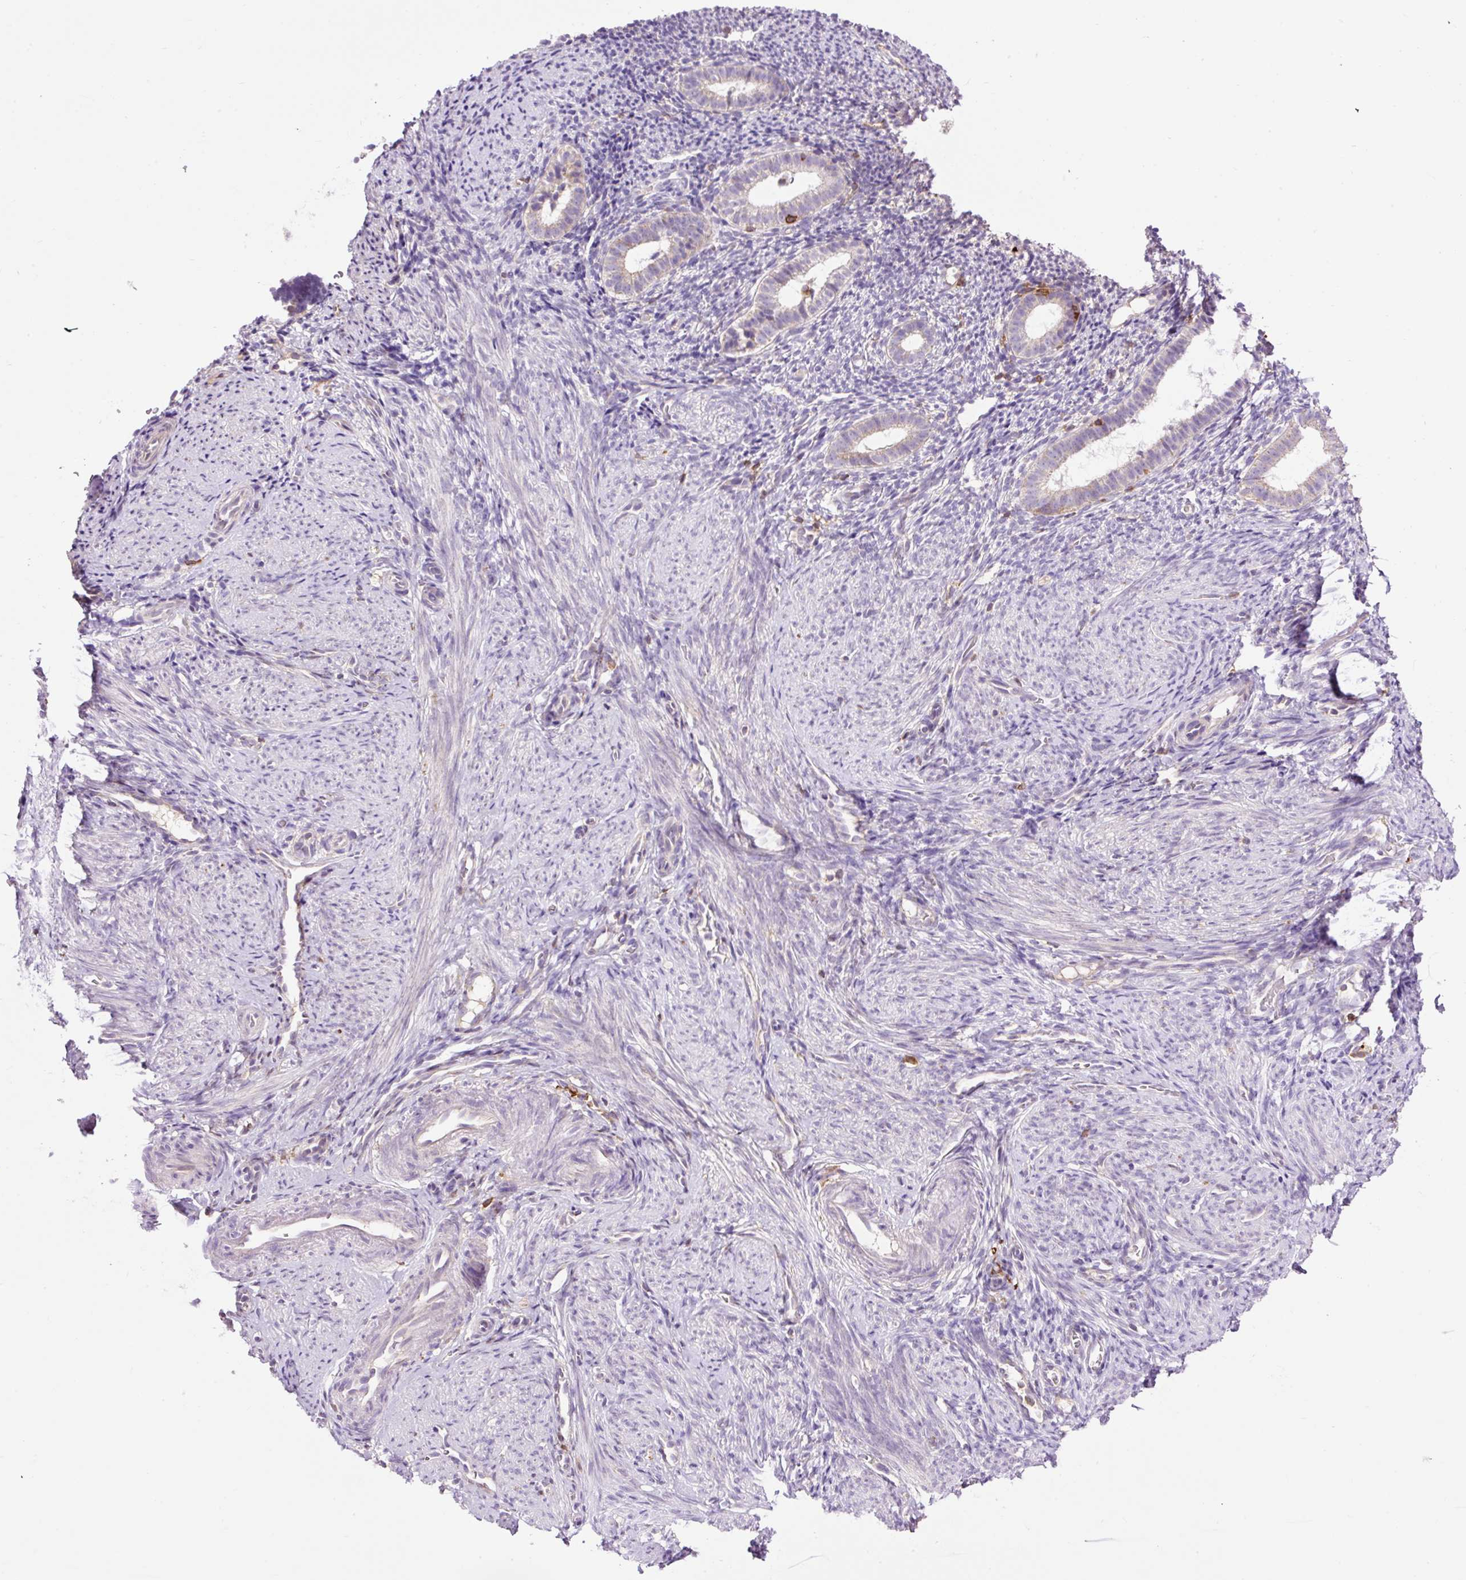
{"staining": {"intensity": "negative", "quantity": "none", "location": "none"}, "tissue": "endometrium", "cell_type": "Cells in endometrial stroma", "image_type": "normal", "snomed": [{"axis": "morphology", "description": "Normal tissue, NOS"}, {"axis": "topography", "description": "Endometrium"}], "caption": "Immunohistochemistry (IHC) image of benign human endometrium stained for a protein (brown), which exhibits no staining in cells in endometrial stroma.", "gene": "CD83", "patient": {"sex": "female", "age": 39}}